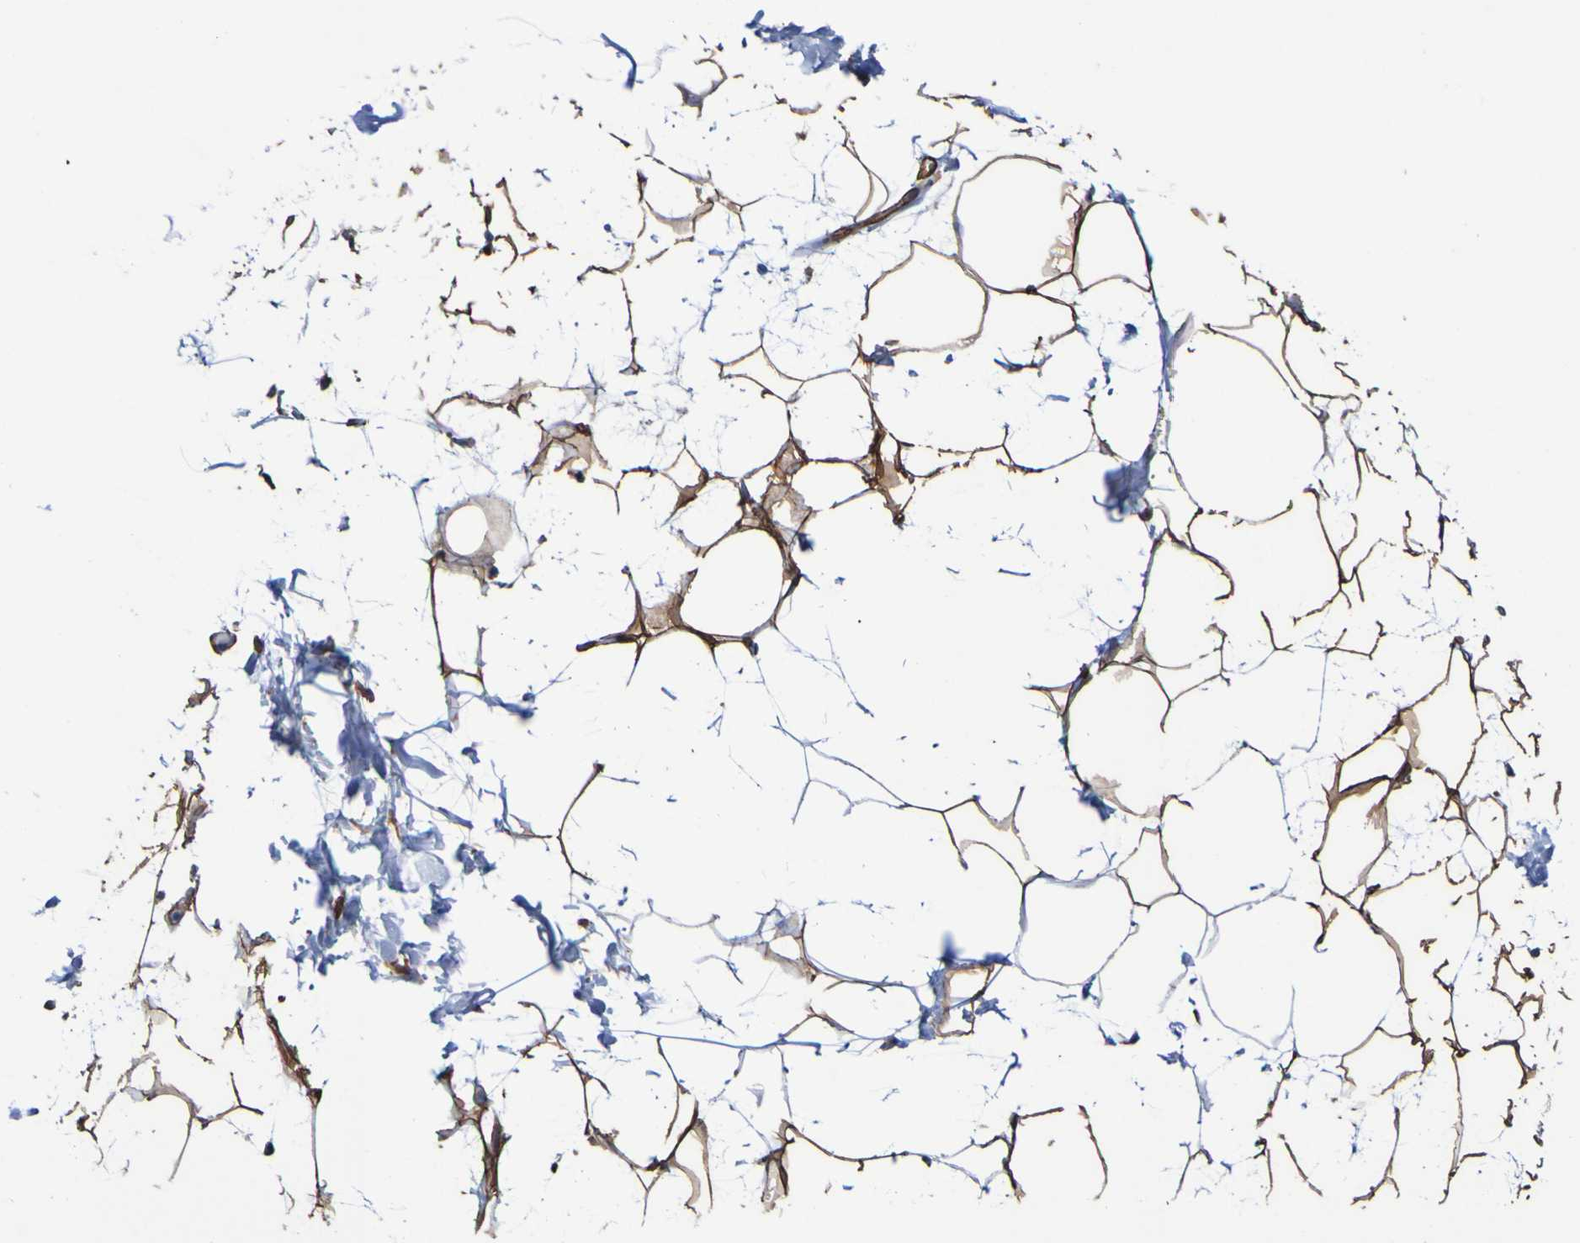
{"staining": {"intensity": "weak", "quantity": "25%-75%", "location": "cytoplasmic/membranous"}, "tissue": "adipose tissue", "cell_type": "Adipocytes", "image_type": "normal", "snomed": [{"axis": "morphology", "description": "Normal tissue, NOS"}, {"axis": "topography", "description": "Soft tissue"}], "caption": "Adipocytes show weak cytoplasmic/membranous expression in about 25%-75% of cells in unremarkable adipose tissue. (Stains: DAB (3,3'-diaminobenzidine) in brown, nuclei in blue, Microscopy: brightfield microscopy at high magnification).", "gene": "ELMOD3", "patient": {"sex": "male", "age": 72}}